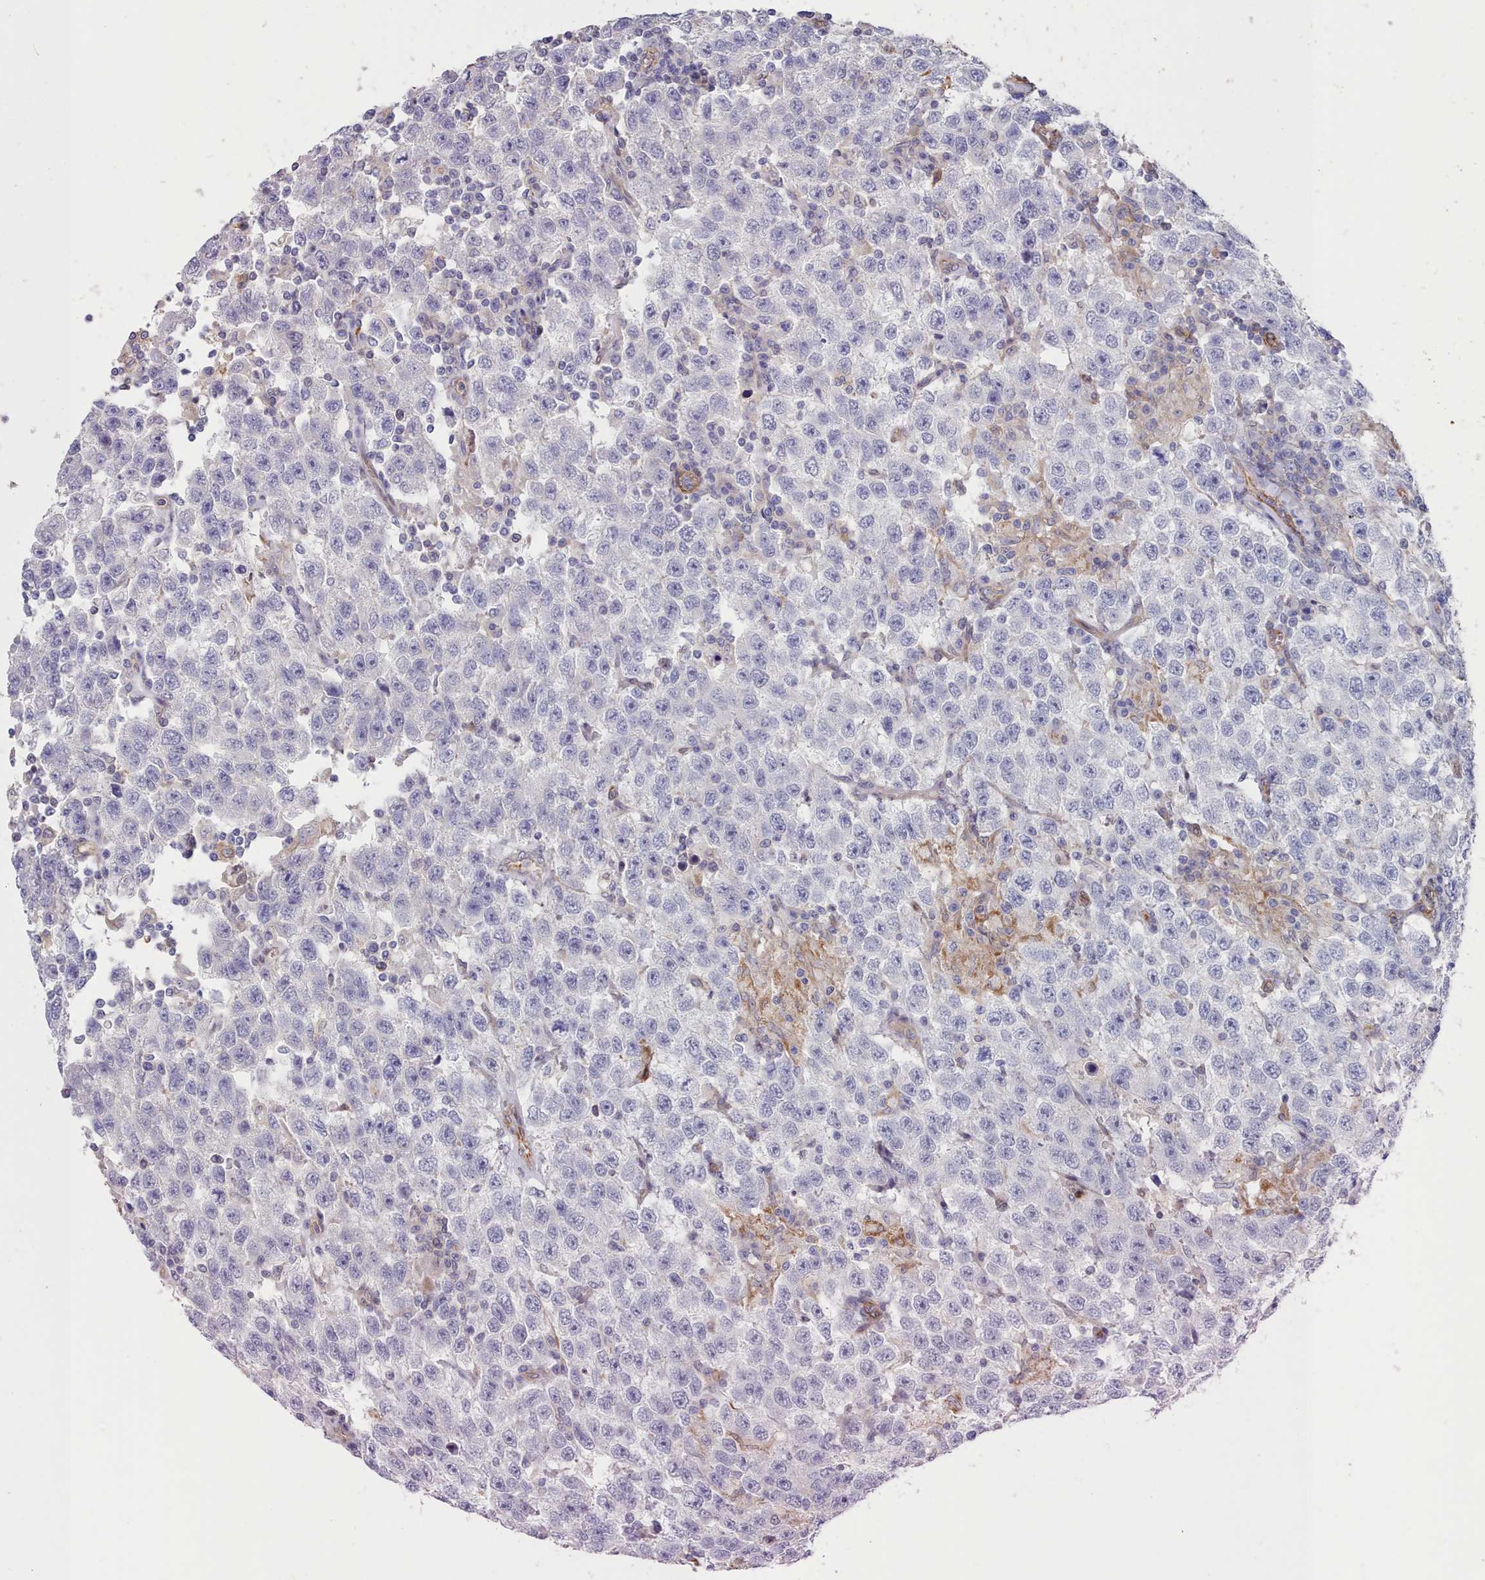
{"staining": {"intensity": "negative", "quantity": "none", "location": "none"}, "tissue": "testis cancer", "cell_type": "Tumor cells", "image_type": "cancer", "snomed": [{"axis": "morphology", "description": "Seminoma, NOS"}, {"axis": "topography", "description": "Testis"}], "caption": "Image shows no protein positivity in tumor cells of testis seminoma tissue. Brightfield microscopy of IHC stained with DAB (3,3'-diaminobenzidine) (brown) and hematoxylin (blue), captured at high magnification.", "gene": "G6PC1", "patient": {"sex": "male", "age": 41}}